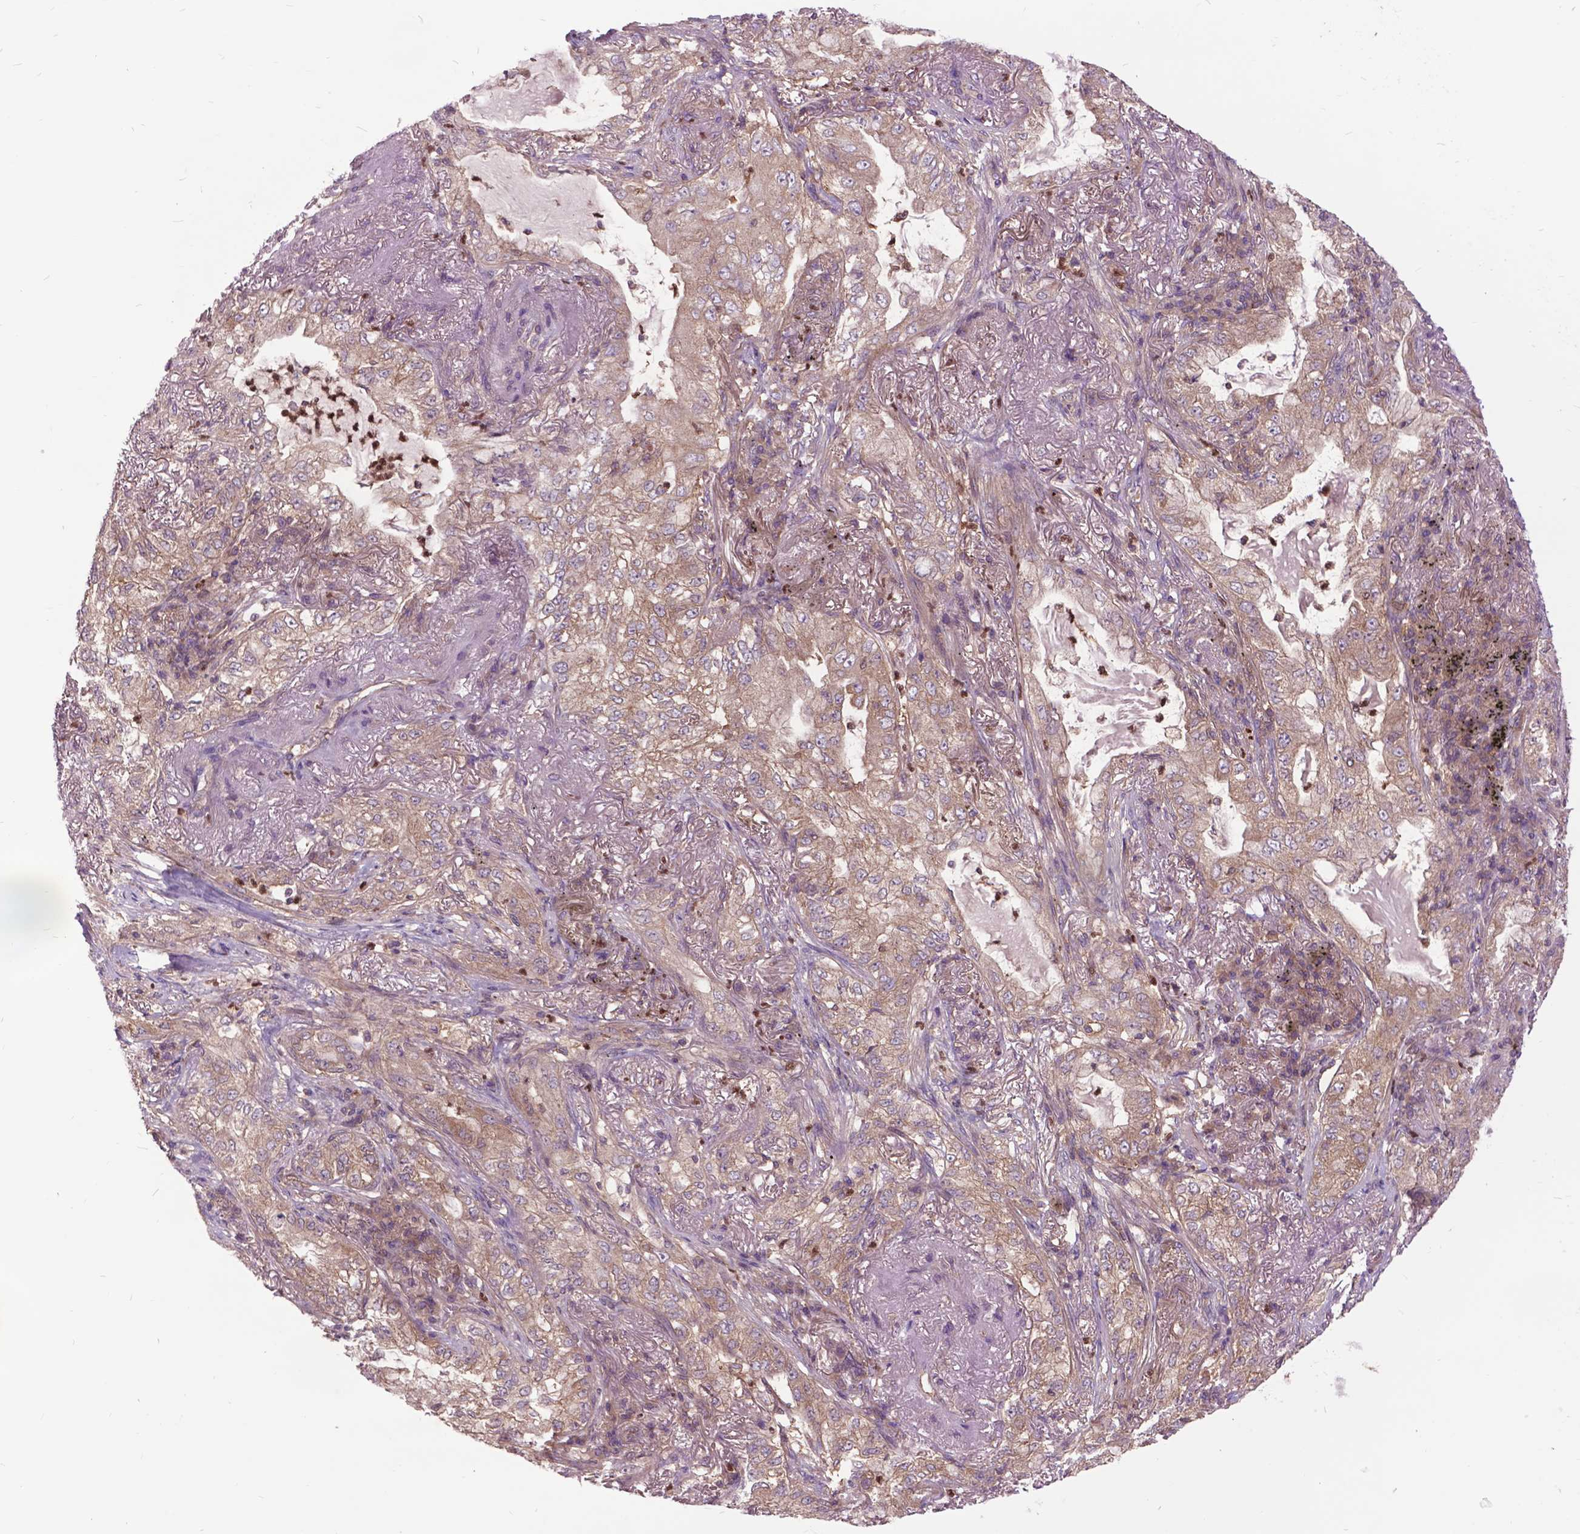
{"staining": {"intensity": "weak", "quantity": ">75%", "location": "cytoplasmic/membranous"}, "tissue": "lung cancer", "cell_type": "Tumor cells", "image_type": "cancer", "snomed": [{"axis": "morphology", "description": "Adenocarcinoma, NOS"}, {"axis": "topography", "description": "Lung"}], "caption": "Protein staining by IHC exhibits weak cytoplasmic/membranous expression in about >75% of tumor cells in adenocarcinoma (lung).", "gene": "ARAF", "patient": {"sex": "female", "age": 73}}